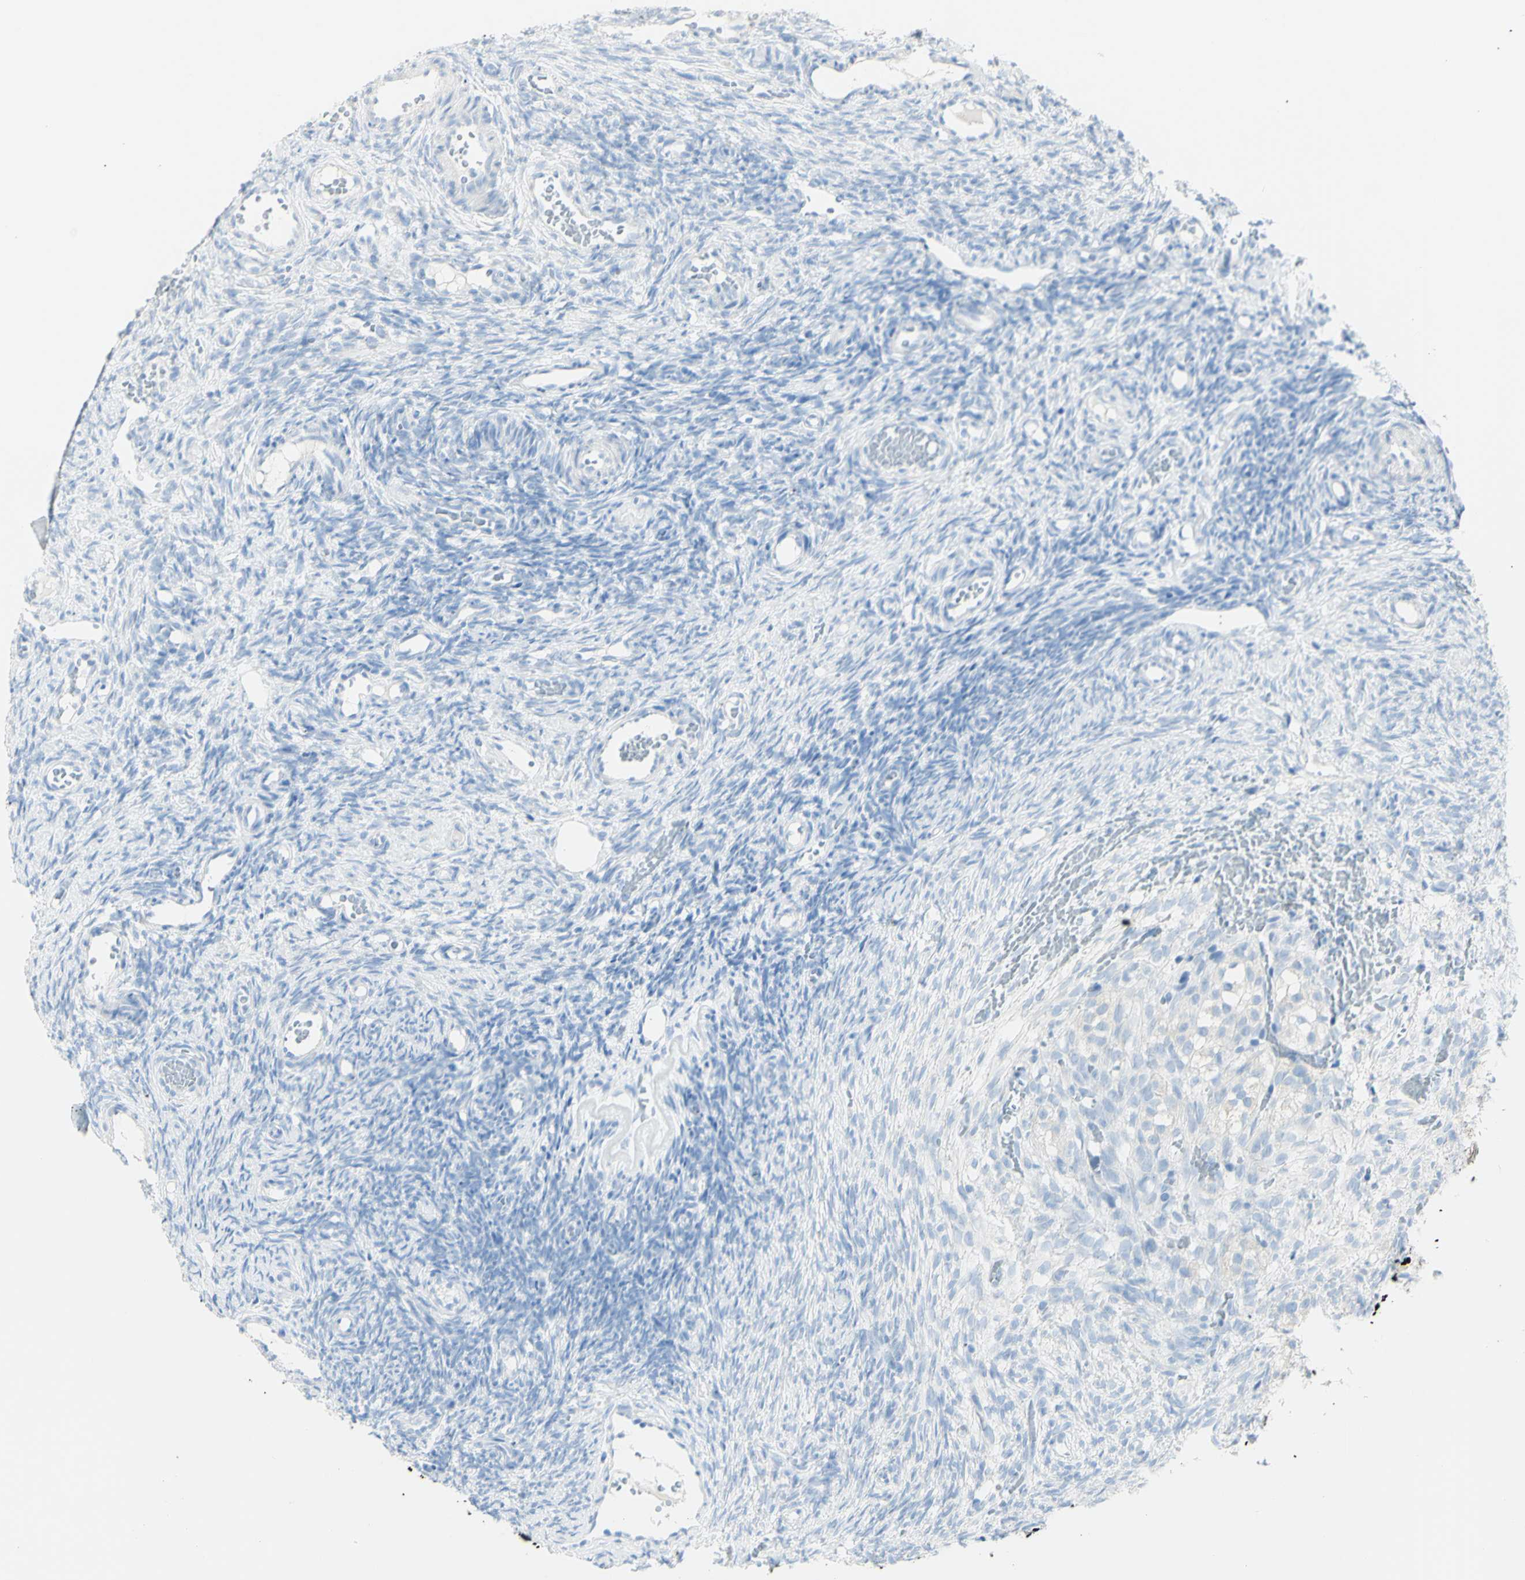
{"staining": {"intensity": "negative", "quantity": "none", "location": "none"}, "tissue": "ovary", "cell_type": "Ovarian stroma cells", "image_type": "normal", "snomed": [{"axis": "morphology", "description": "Normal tissue, NOS"}, {"axis": "topography", "description": "Ovary"}], "caption": "This is an immunohistochemistry (IHC) photomicrograph of normal human ovary. There is no positivity in ovarian stroma cells.", "gene": "LETM1", "patient": {"sex": "female", "age": 35}}